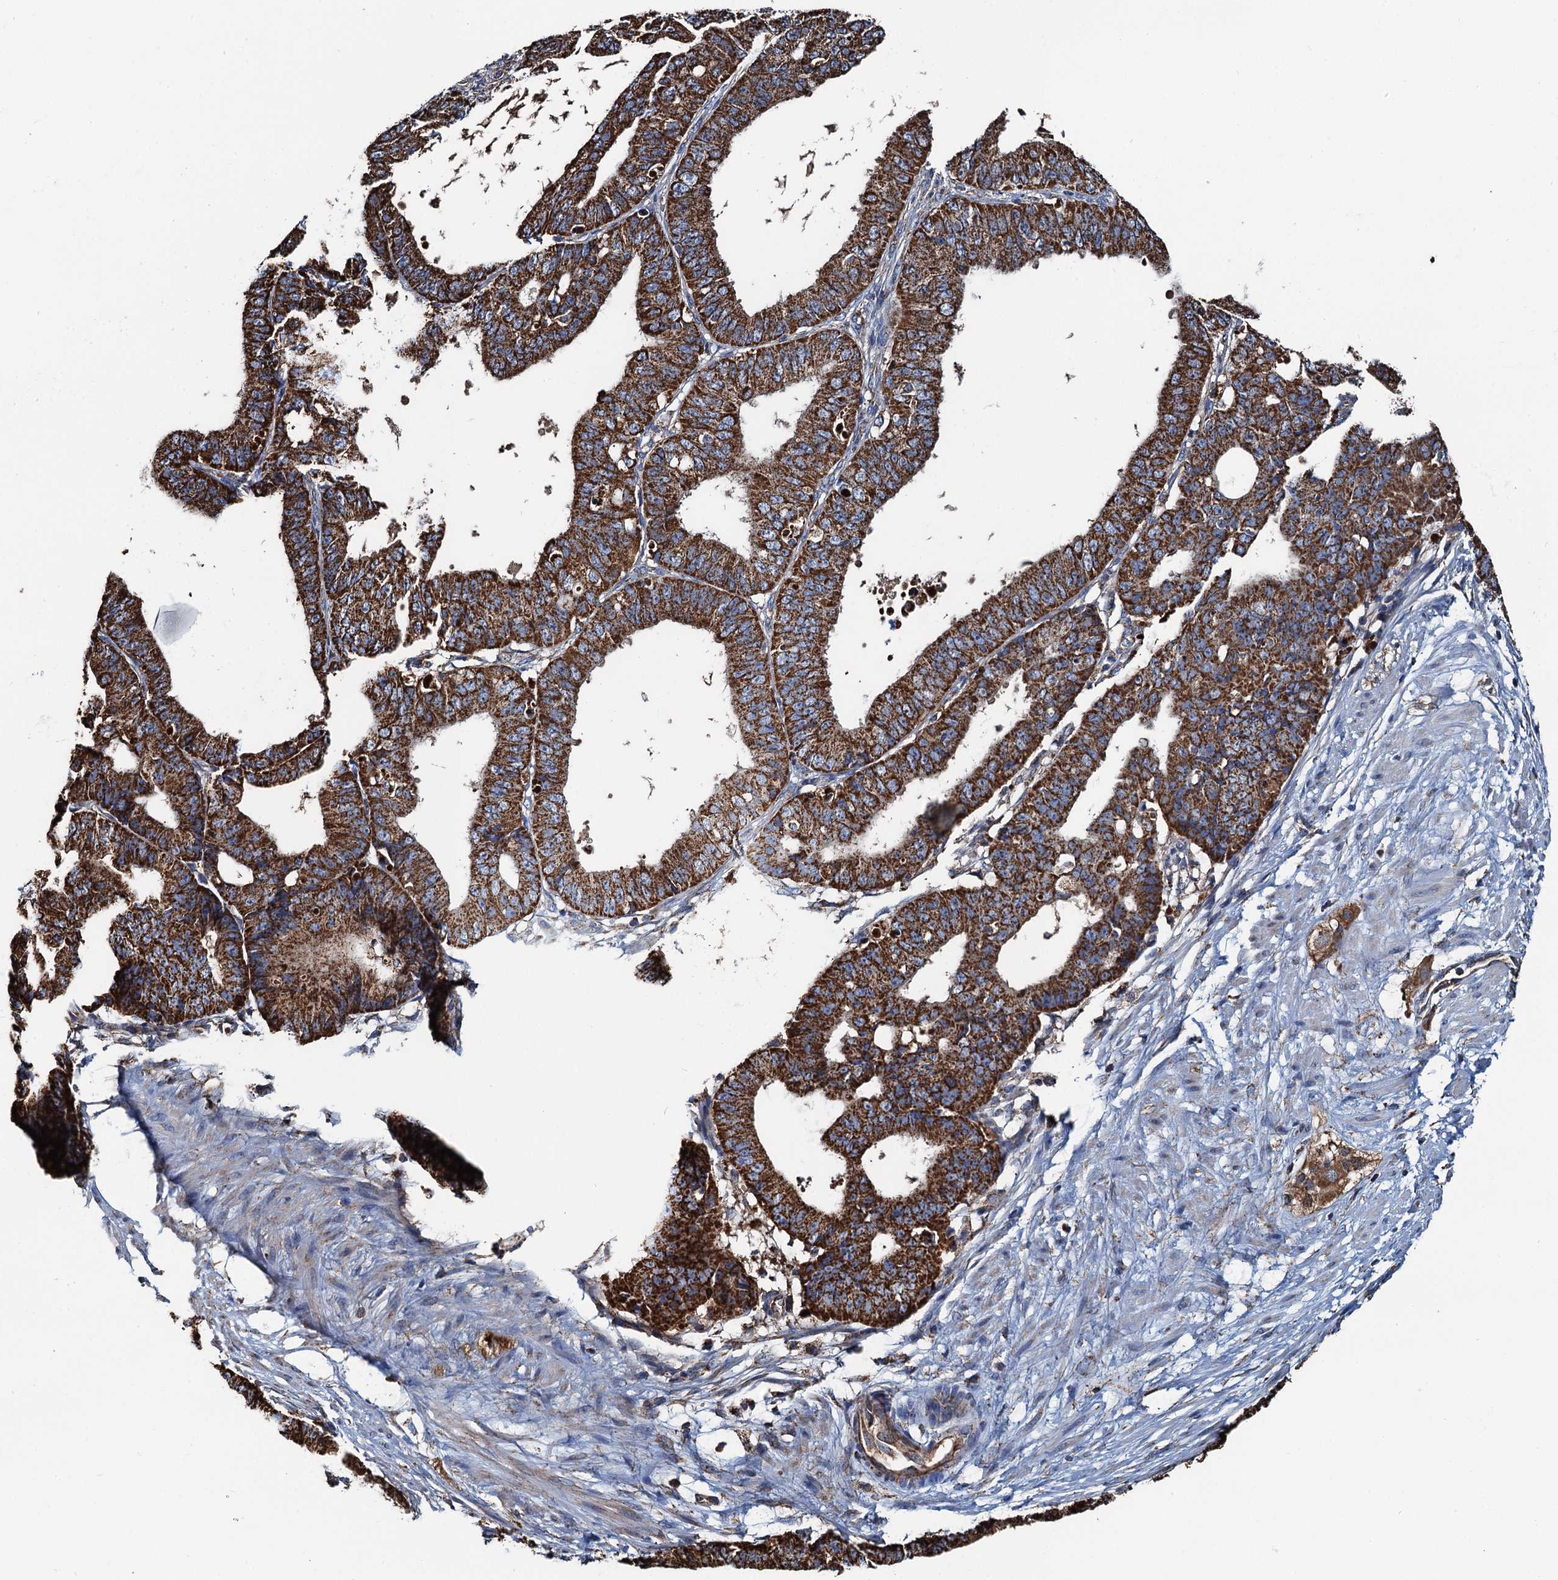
{"staining": {"intensity": "strong", "quantity": ">75%", "location": "cytoplasmic/membranous"}, "tissue": "ovarian cancer", "cell_type": "Tumor cells", "image_type": "cancer", "snomed": [{"axis": "morphology", "description": "Carcinoma, endometroid"}, {"axis": "topography", "description": "Appendix"}, {"axis": "topography", "description": "Ovary"}], "caption": "Ovarian cancer (endometroid carcinoma) stained with a brown dye shows strong cytoplasmic/membranous positive expression in approximately >75% of tumor cells.", "gene": "AAGAB", "patient": {"sex": "female", "age": 42}}